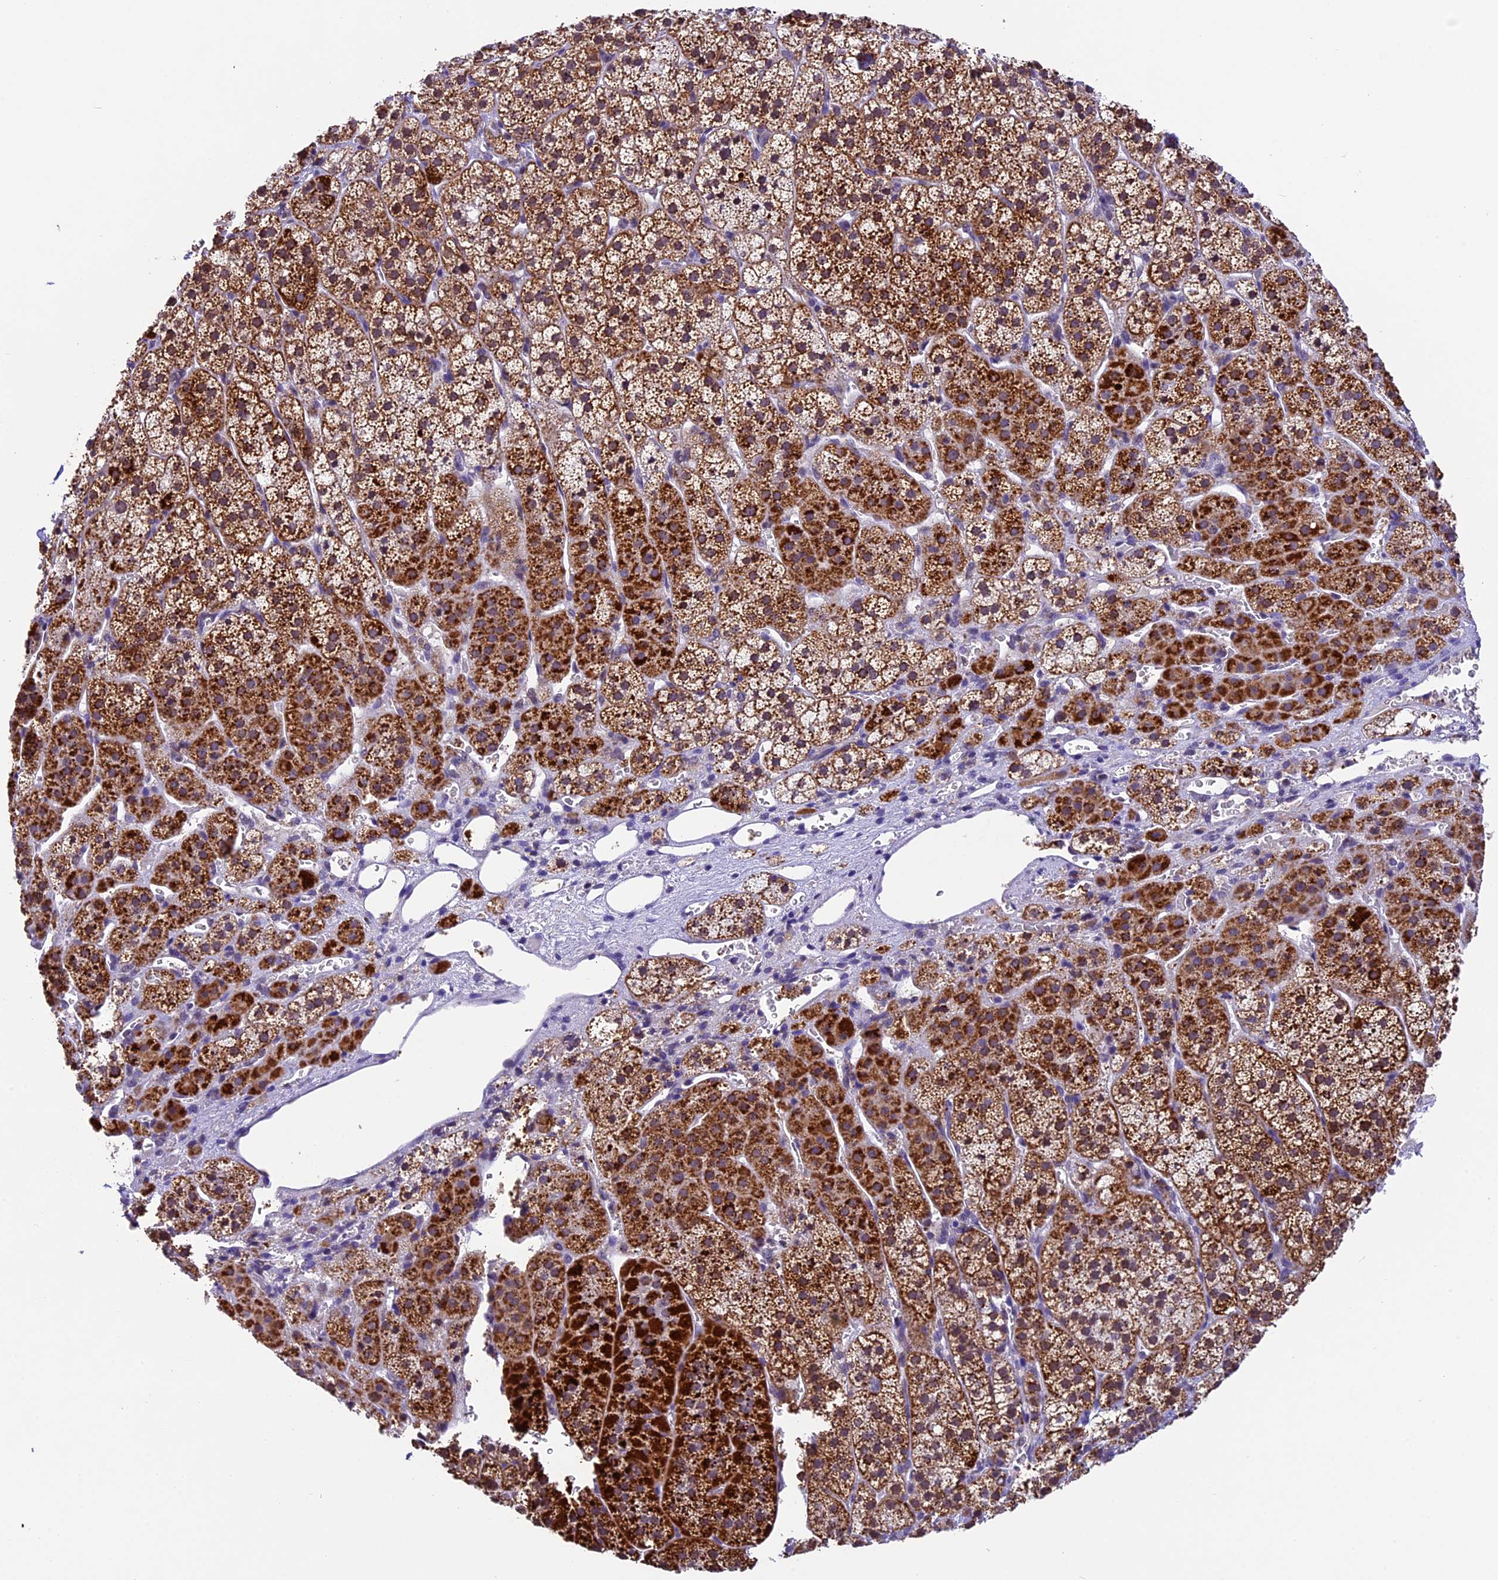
{"staining": {"intensity": "strong", "quantity": "25%-75%", "location": "cytoplasmic/membranous"}, "tissue": "adrenal gland", "cell_type": "Glandular cells", "image_type": "normal", "snomed": [{"axis": "morphology", "description": "Normal tissue, NOS"}, {"axis": "topography", "description": "Adrenal gland"}], "caption": "Immunohistochemical staining of benign human adrenal gland displays 25%-75% levels of strong cytoplasmic/membranous protein staining in about 25%-75% of glandular cells.", "gene": "CARS2", "patient": {"sex": "female", "age": 44}}